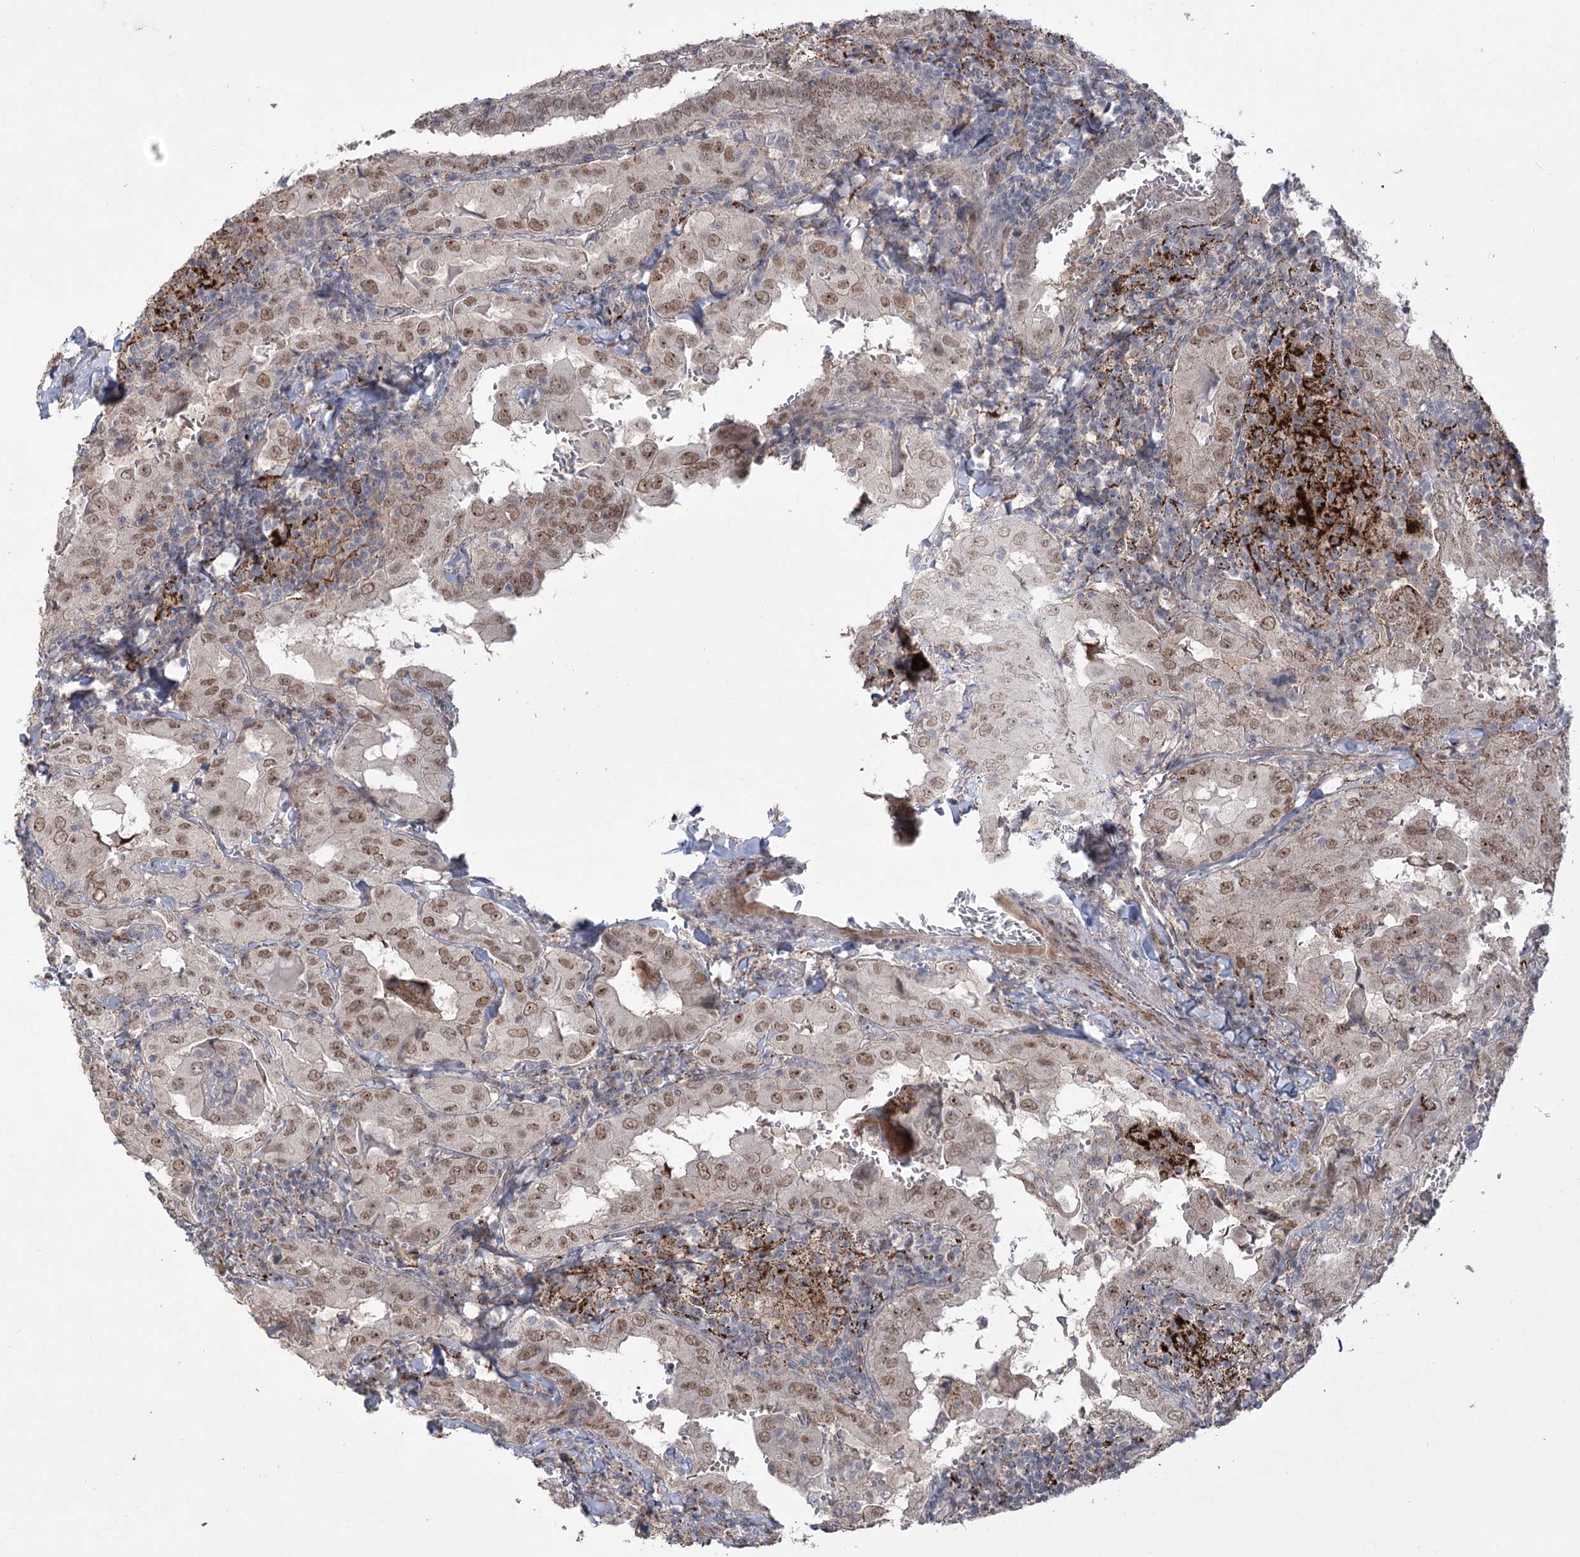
{"staining": {"intensity": "moderate", "quantity": ">75%", "location": "nuclear"}, "tissue": "thyroid cancer", "cell_type": "Tumor cells", "image_type": "cancer", "snomed": [{"axis": "morphology", "description": "Papillary adenocarcinoma, NOS"}, {"axis": "topography", "description": "Thyroid gland"}], "caption": "A high-resolution micrograph shows IHC staining of papillary adenocarcinoma (thyroid), which displays moderate nuclear expression in approximately >75% of tumor cells. The staining was performed using DAB (3,3'-diaminobenzidine) to visualize the protein expression in brown, while the nuclei were stained in blue with hematoxylin (Magnification: 20x).", "gene": "ZSCAN23", "patient": {"sex": "female", "age": 72}}